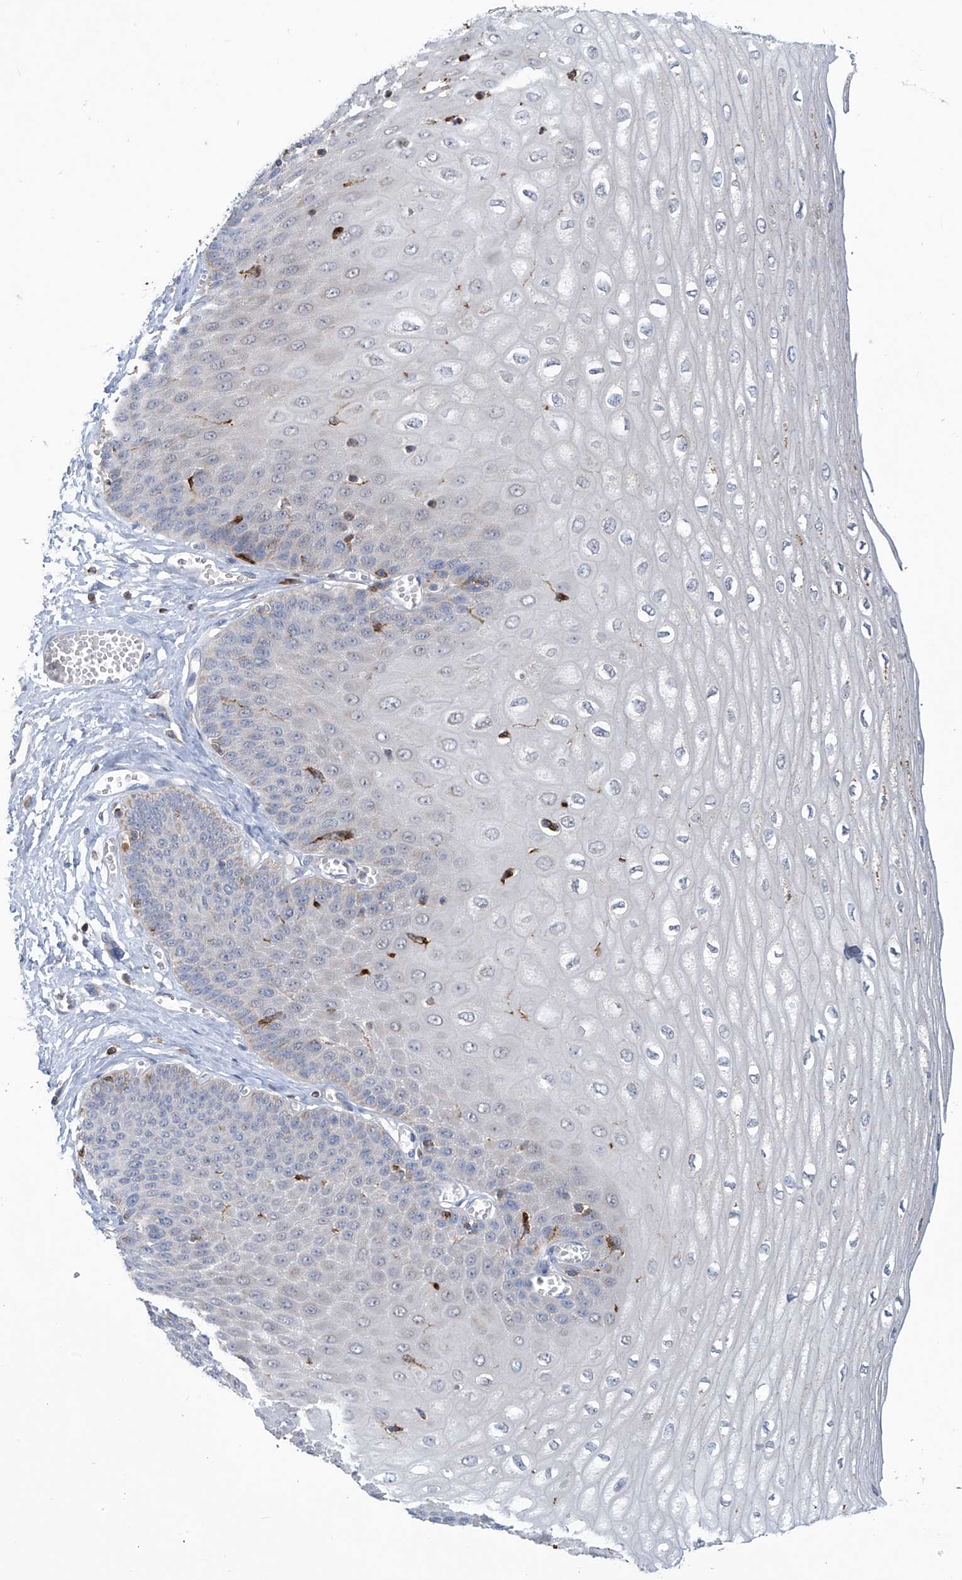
{"staining": {"intensity": "weak", "quantity": "<25%", "location": "cytoplasmic/membranous"}, "tissue": "esophagus", "cell_type": "Squamous epithelial cells", "image_type": "normal", "snomed": [{"axis": "morphology", "description": "Normal tissue, NOS"}, {"axis": "topography", "description": "Esophagus"}], "caption": "Immunohistochemical staining of unremarkable esophagus displays no significant positivity in squamous epithelial cells. (DAB IHC, high magnification).", "gene": "IBA57", "patient": {"sex": "male", "age": 60}}